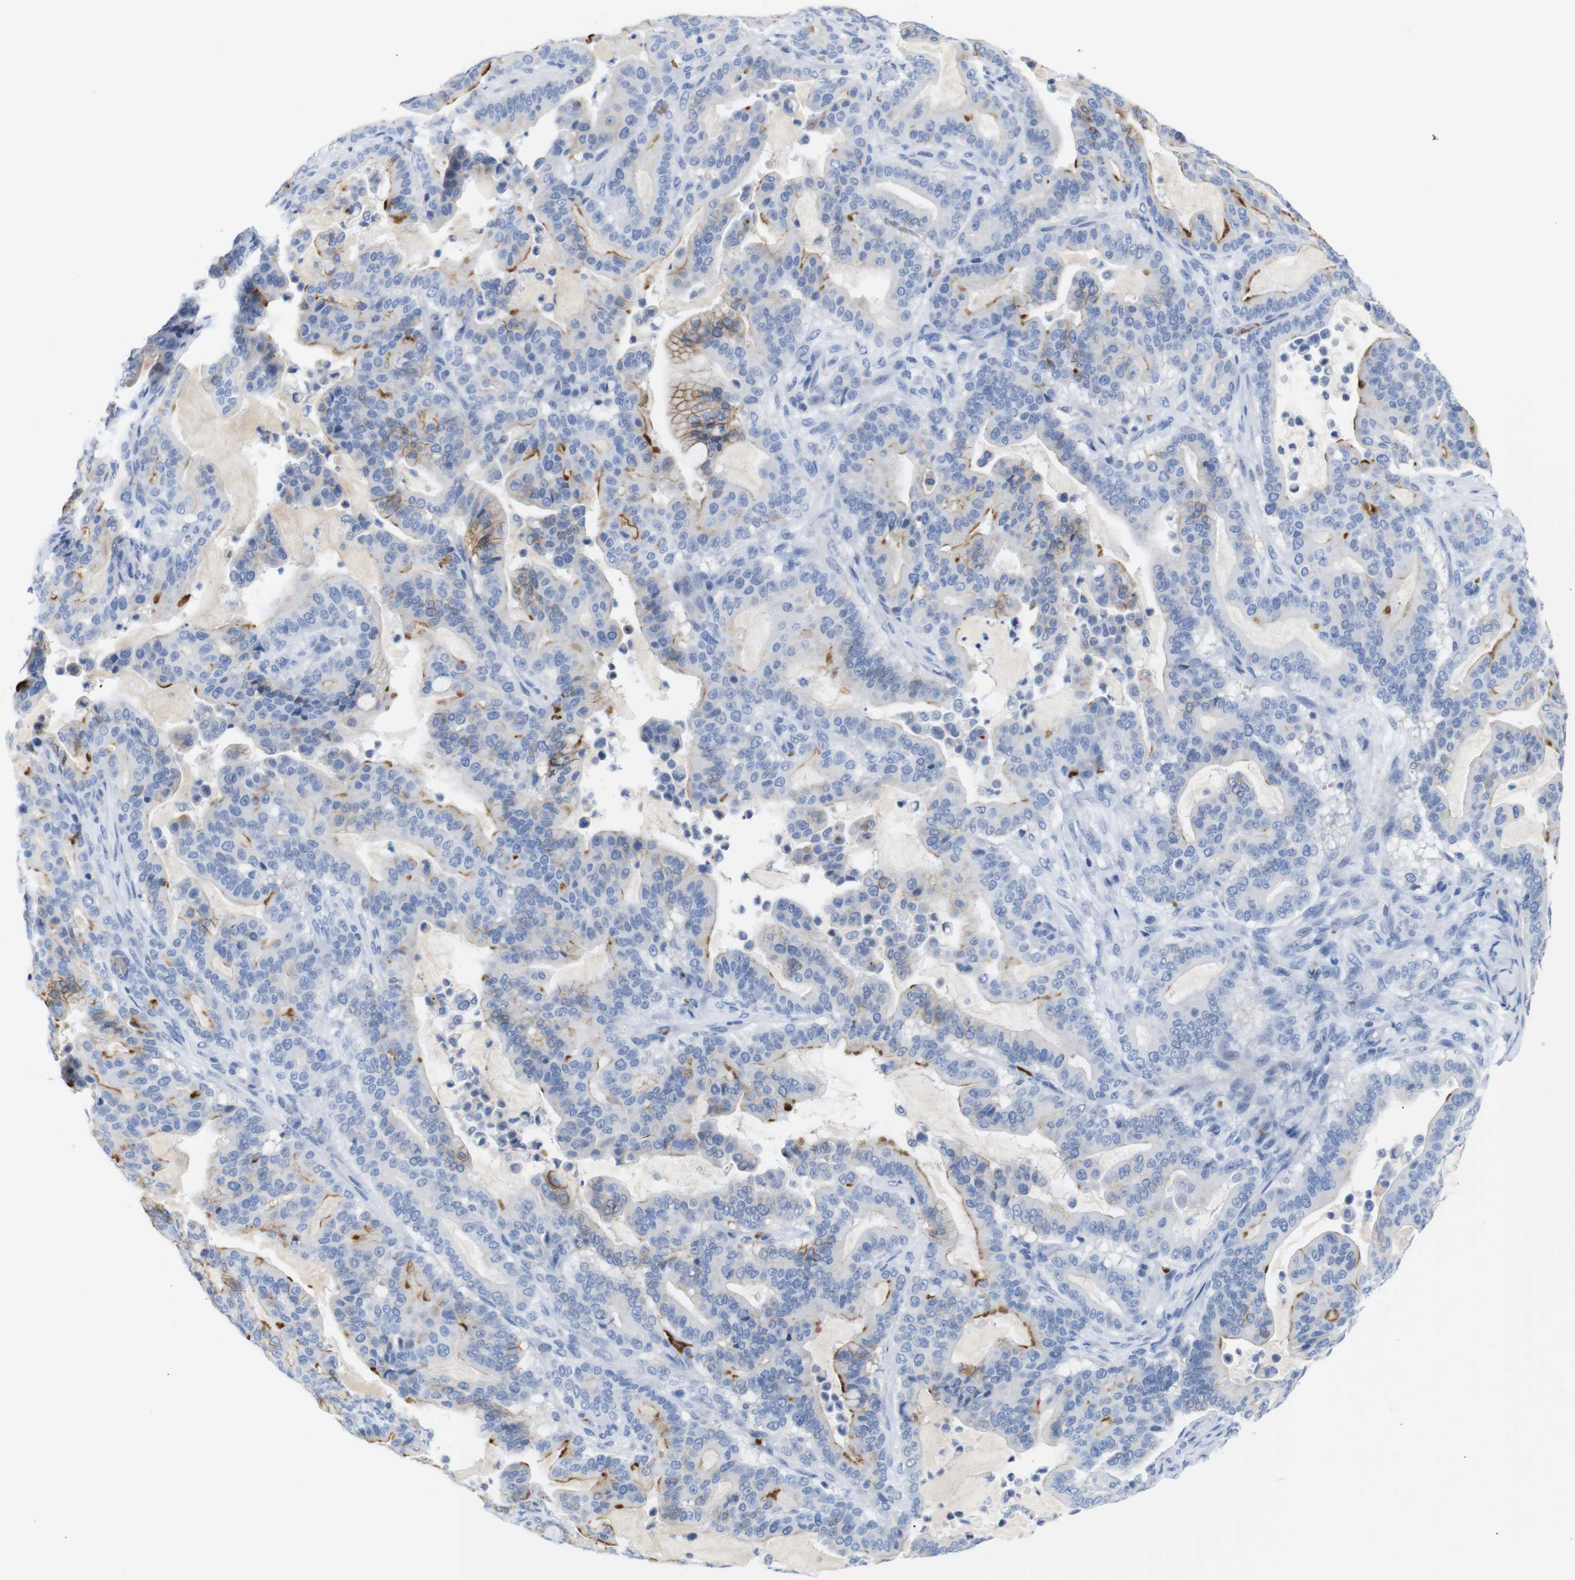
{"staining": {"intensity": "moderate", "quantity": "<25%", "location": "cytoplasmic/membranous"}, "tissue": "pancreatic cancer", "cell_type": "Tumor cells", "image_type": "cancer", "snomed": [{"axis": "morphology", "description": "Adenocarcinoma, NOS"}, {"axis": "topography", "description": "Pancreas"}], "caption": "Pancreatic adenocarcinoma was stained to show a protein in brown. There is low levels of moderate cytoplasmic/membranous staining in about <25% of tumor cells.", "gene": "ERVMER34-1", "patient": {"sex": "male", "age": 63}}